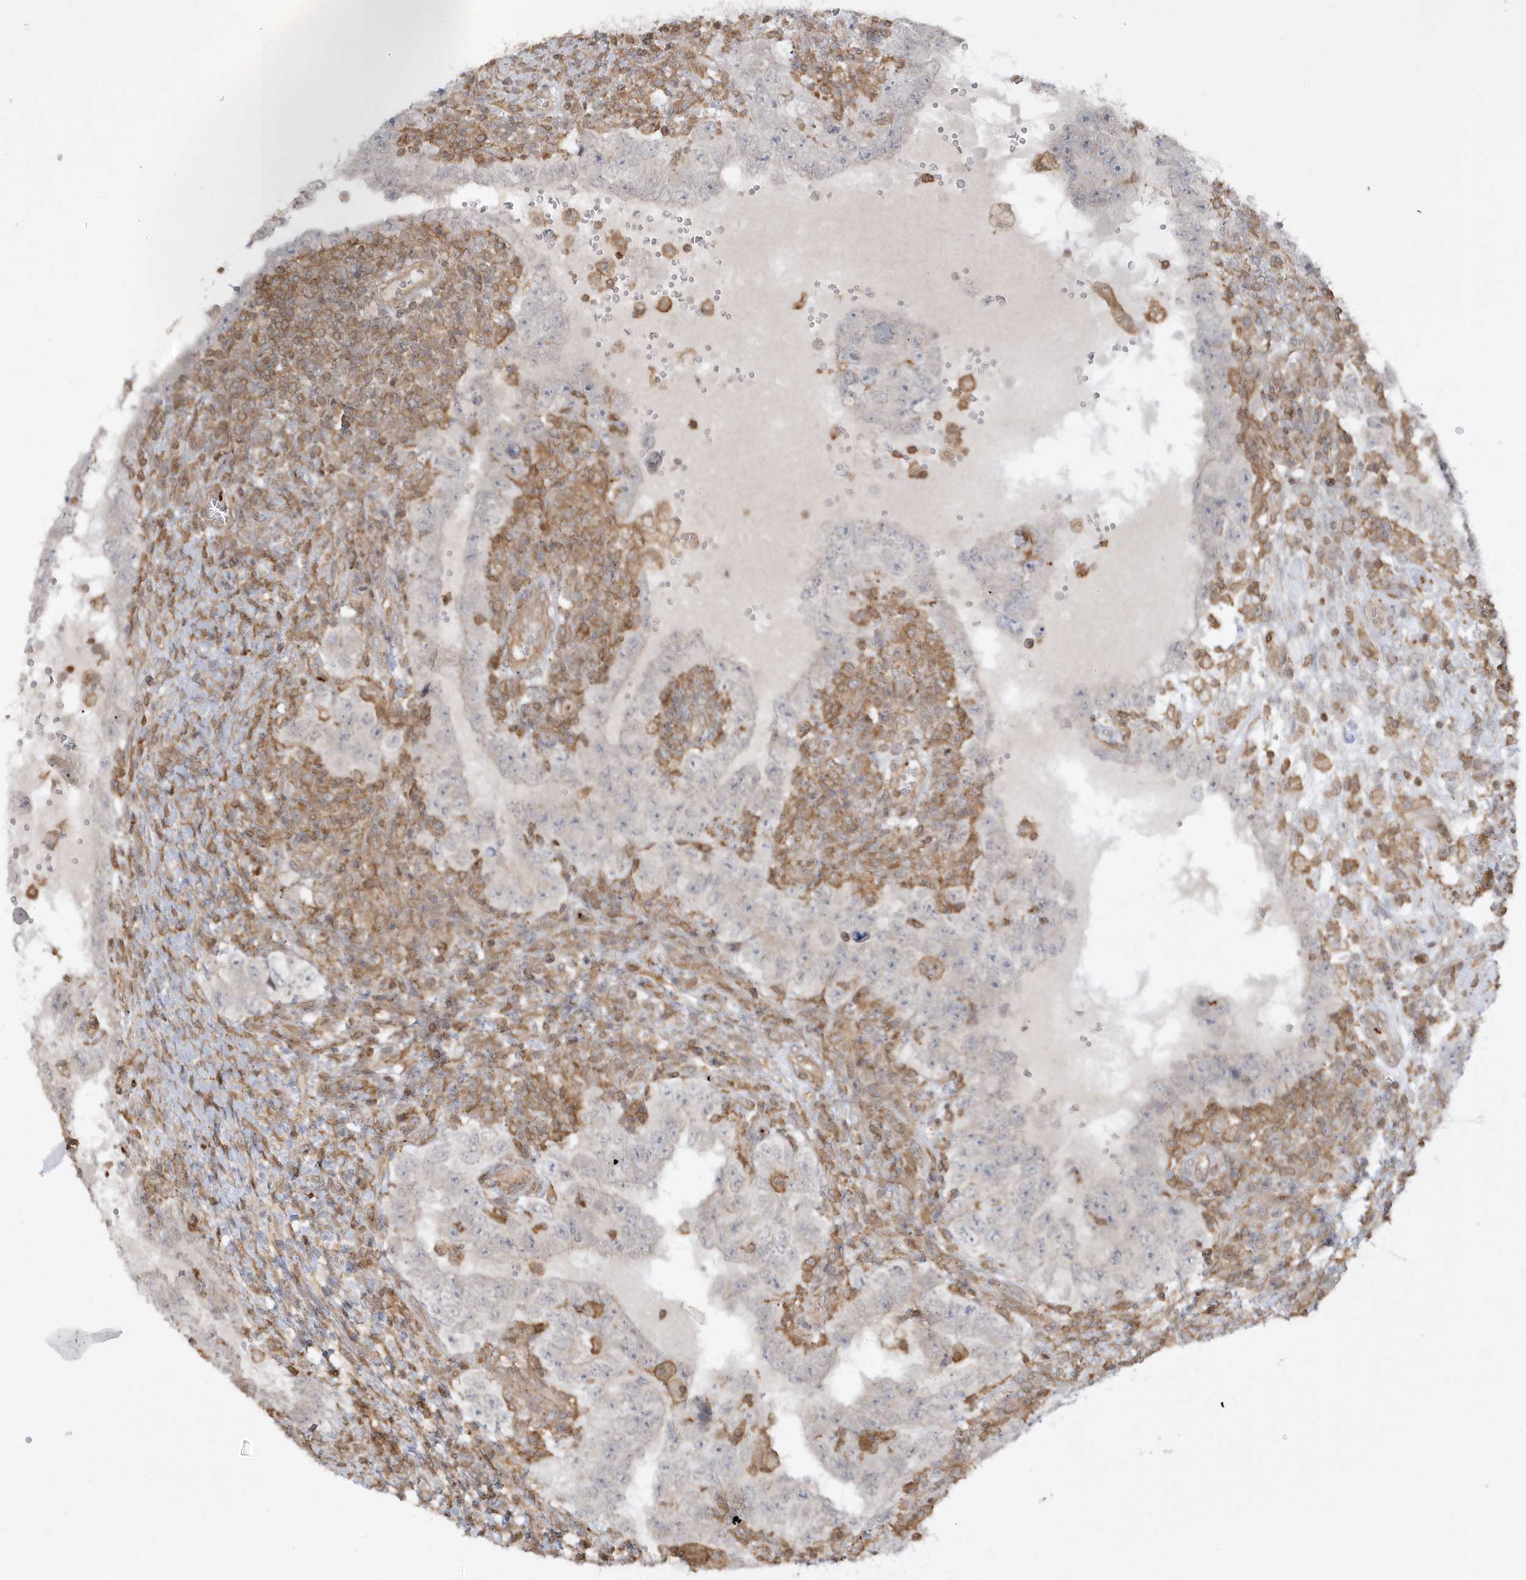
{"staining": {"intensity": "negative", "quantity": "none", "location": "none"}, "tissue": "testis cancer", "cell_type": "Tumor cells", "image_type": "cancer", "snomed": [{"axis": "morphology", "description": "Carcinoma, Embryonal, NOS"}, {"axis": "topography", "description": "Testis"}], "caption": "This micrograph is of embryonal carcinoma (testis) stained with immunohistochemistry (IHC) to label a protein in brown with the nuclei are counter-stained blue. There is no positivity in tumor cells.", "gene": "BSN", "patient": {"sex": "male", "age": 26}}